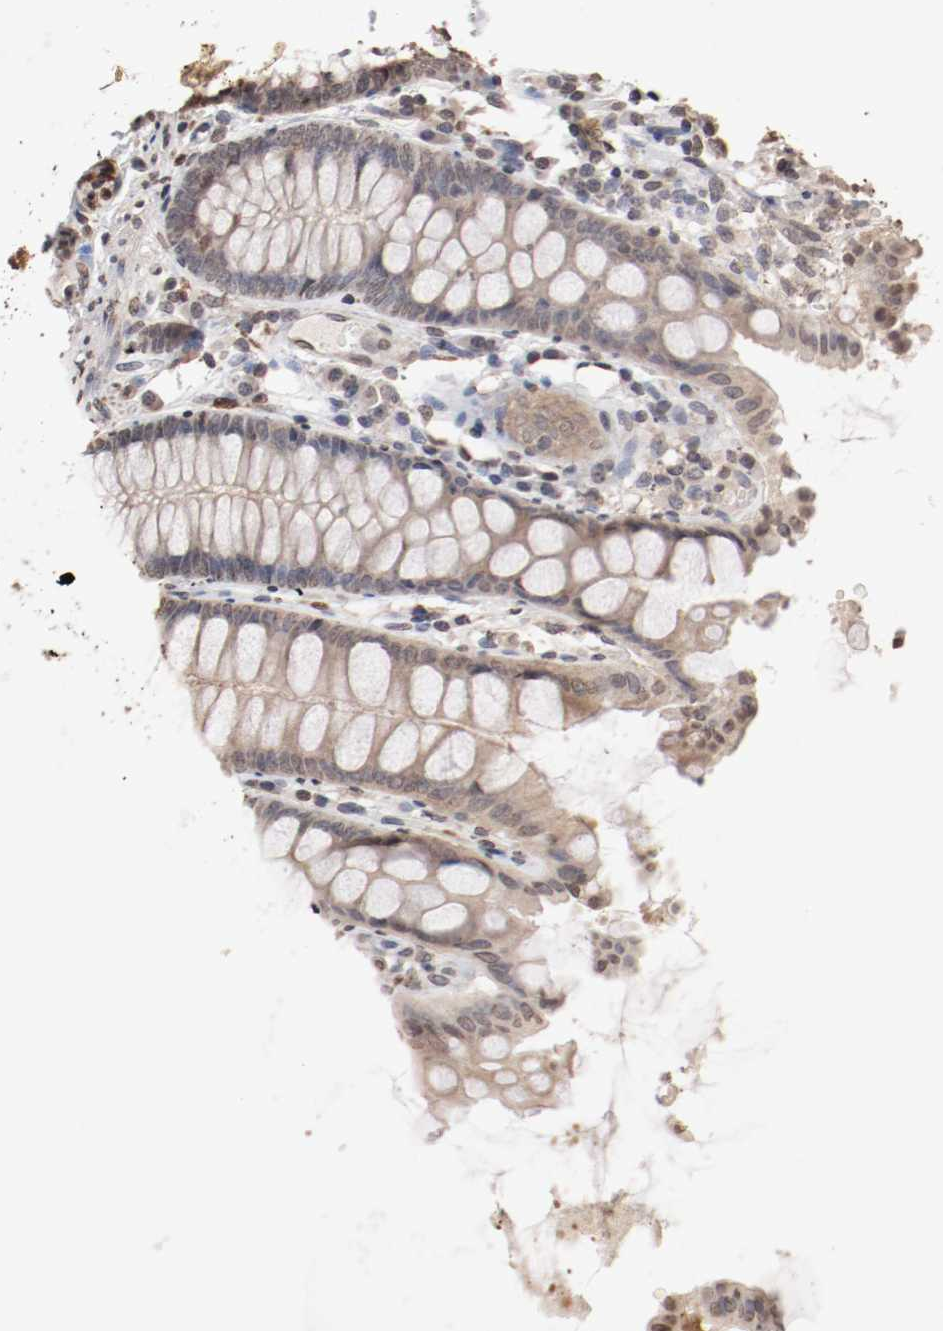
{"staining": {"intensity": "weak", "quantity": ">75%", "location": "cytoplasmic/membranous,nuclear"}, "tissue": "colon", "cell_type": "Endothelial cells", "image_type": "normal", "snomed": [{"axis": "morphology", "description": "Normal tissue, NOS"}, {"axis": "topography", "description": "Colon"}], "caption": "Immunohistochemistry of benign colon shows low levels of weak cytoplasmic/membranous,nuclear staining in about >75% of endothelial cells.", "gene": "WASL", "patient": {"sex": "female", "age": 61}}